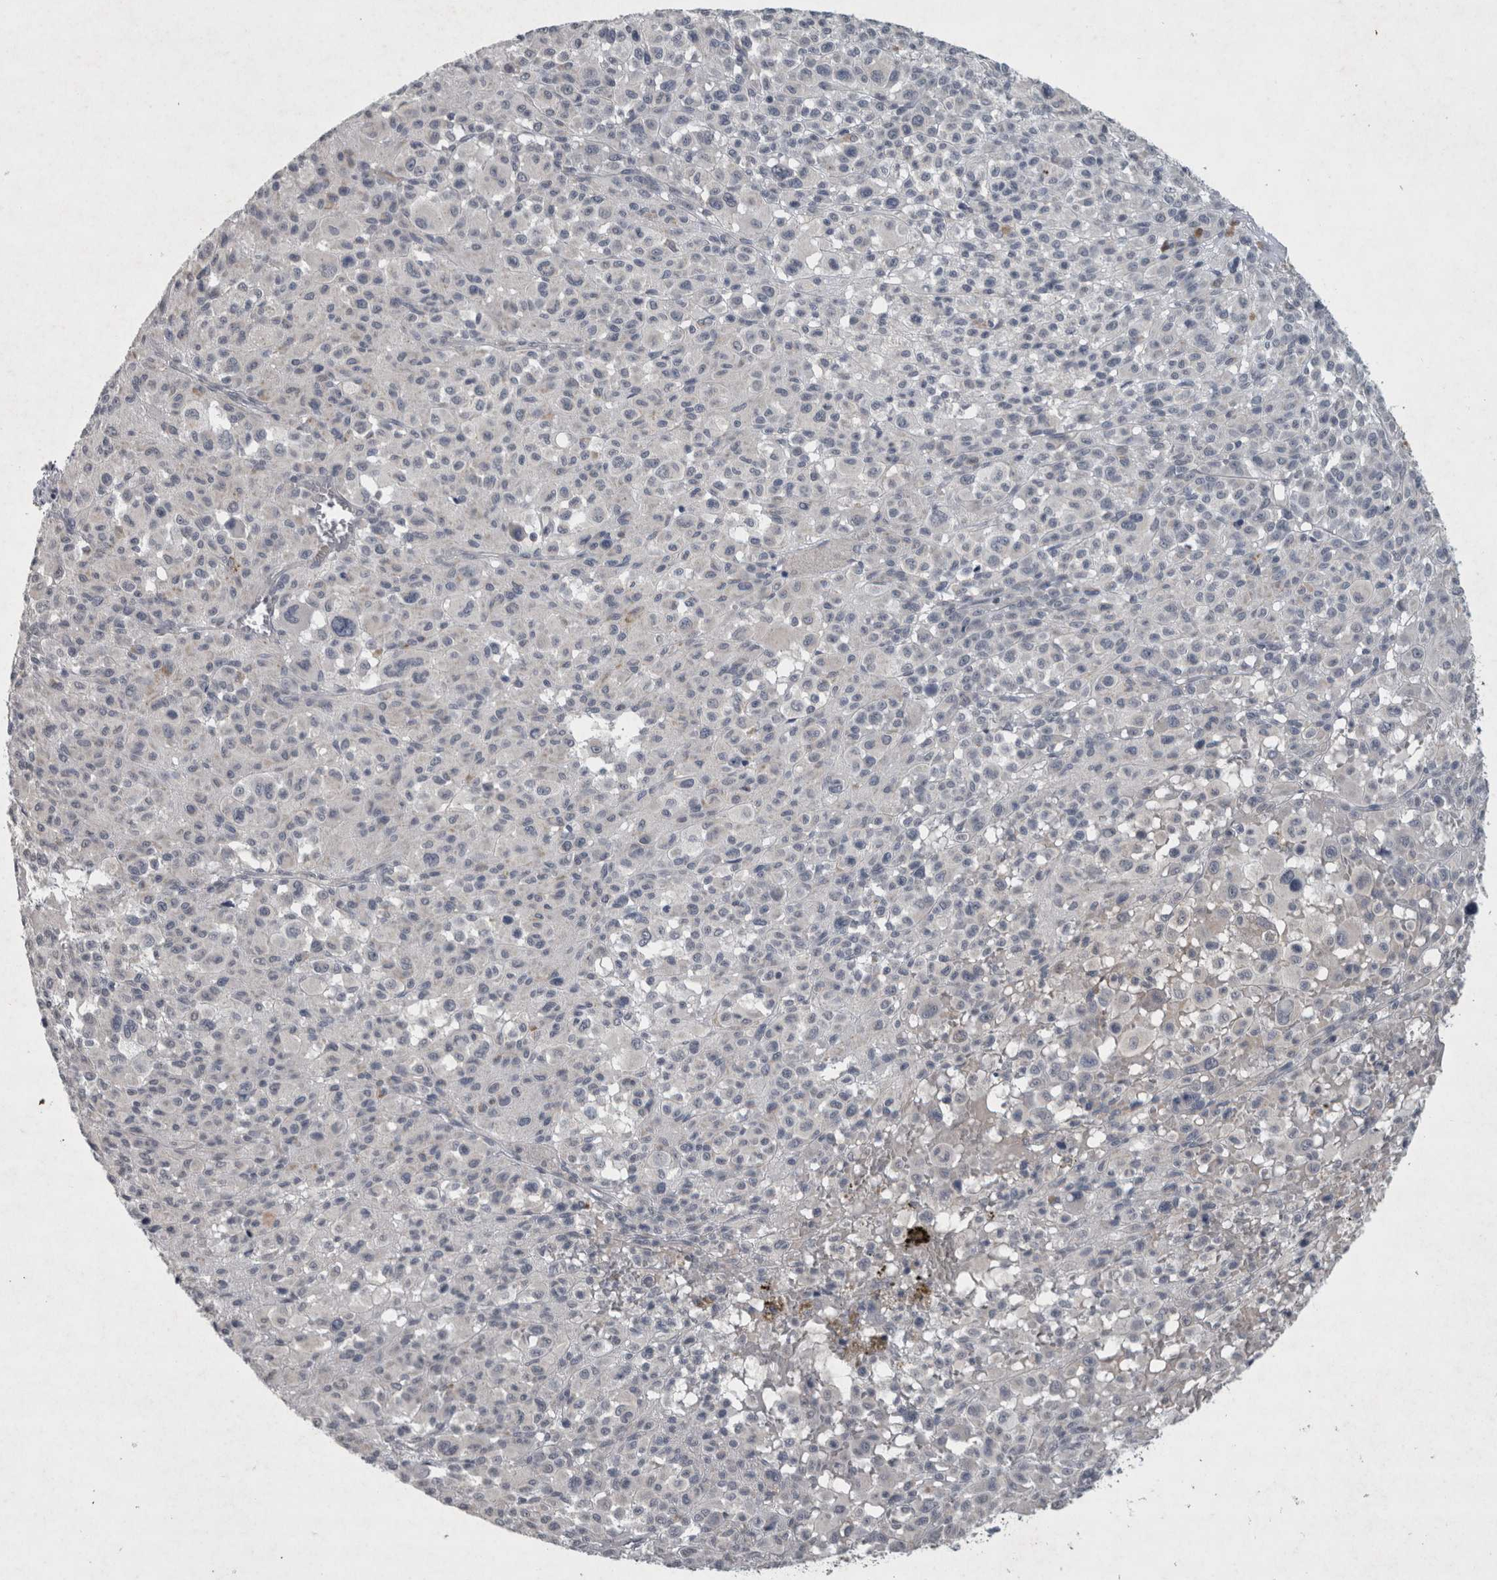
{"staining": {"intensity": "negative", "quantity": "none", "location": "none"}, "tissue": "melanoma", "cell_type": "Tumor cells", "image_type": "cancer", "snomed": [{"axis": "morphology", "description": "Malignant melanoma, Metastatic site"}, {"axis": "topography", "description": "Skin"}], "caption": "The photomicrograph shows no significant staining in tumor cells of malignant melanoma (metastatic site).", "gene": "WNT7A", "patient": {"sex": "female", "age": 74}}